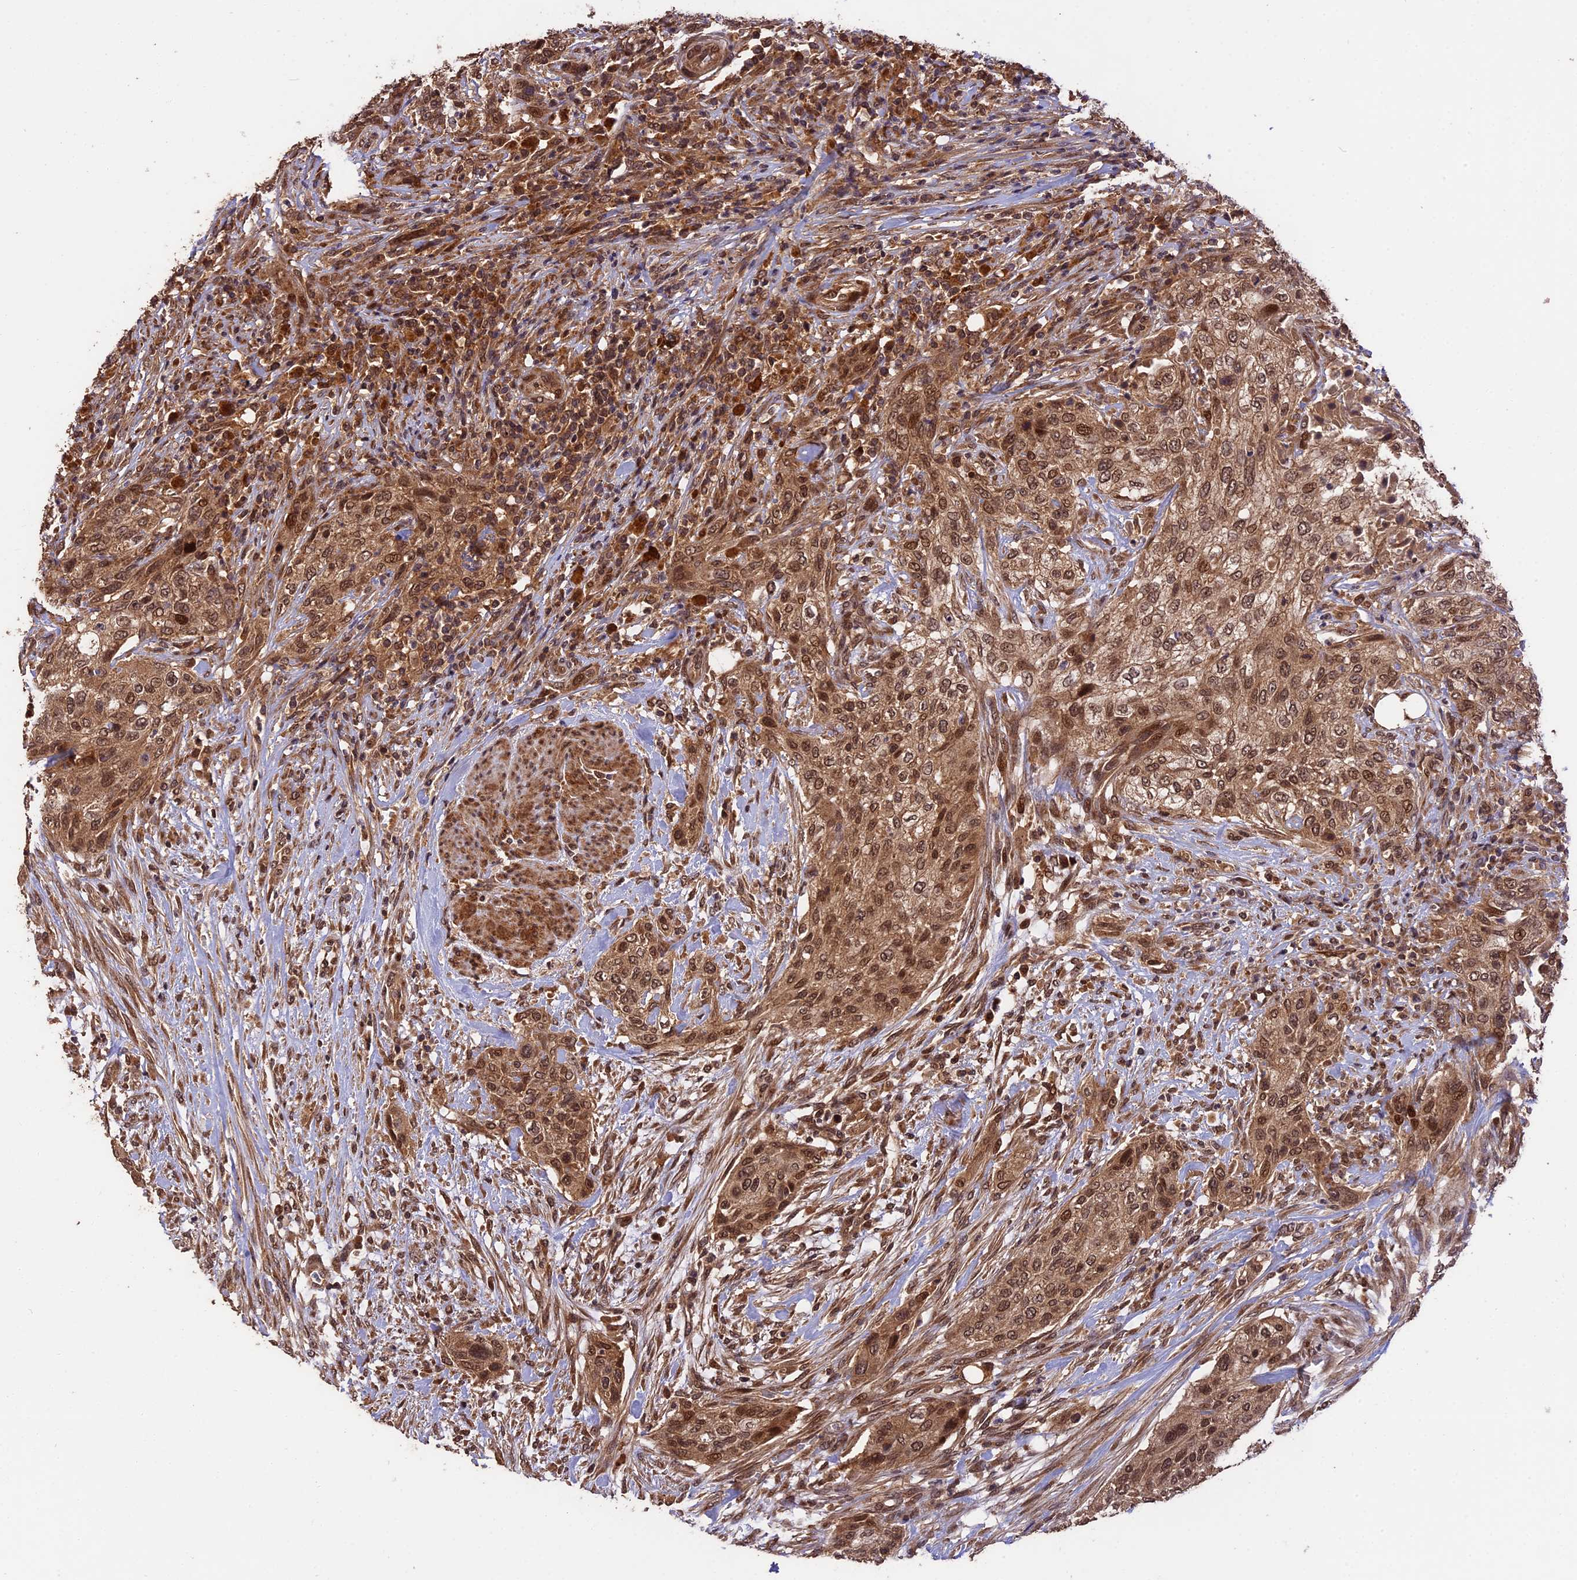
{"staining": {"intensity": "moderate", "quantity": ">75%", "location": "cytoplasmic/membranous,nuclear"}, "tissue": "urothelial cancer", "cell_type": "Tumor cells", "image_type": "cancer", "snomed": [{"axis": "morphology", "description": "Urothelial carcinoma, High grade"}, {"axis": "topography", "description": "Urinary bladder"}], "caption": "This is an image of immunohistochemistry (IHC) staining of urothelial cancer, which shows moderate staining in the cytoplasmic/membranous and nuclear of tumor cells.", "gene": "ESCO1", "patient": {"sex": "male", "age": 35}}